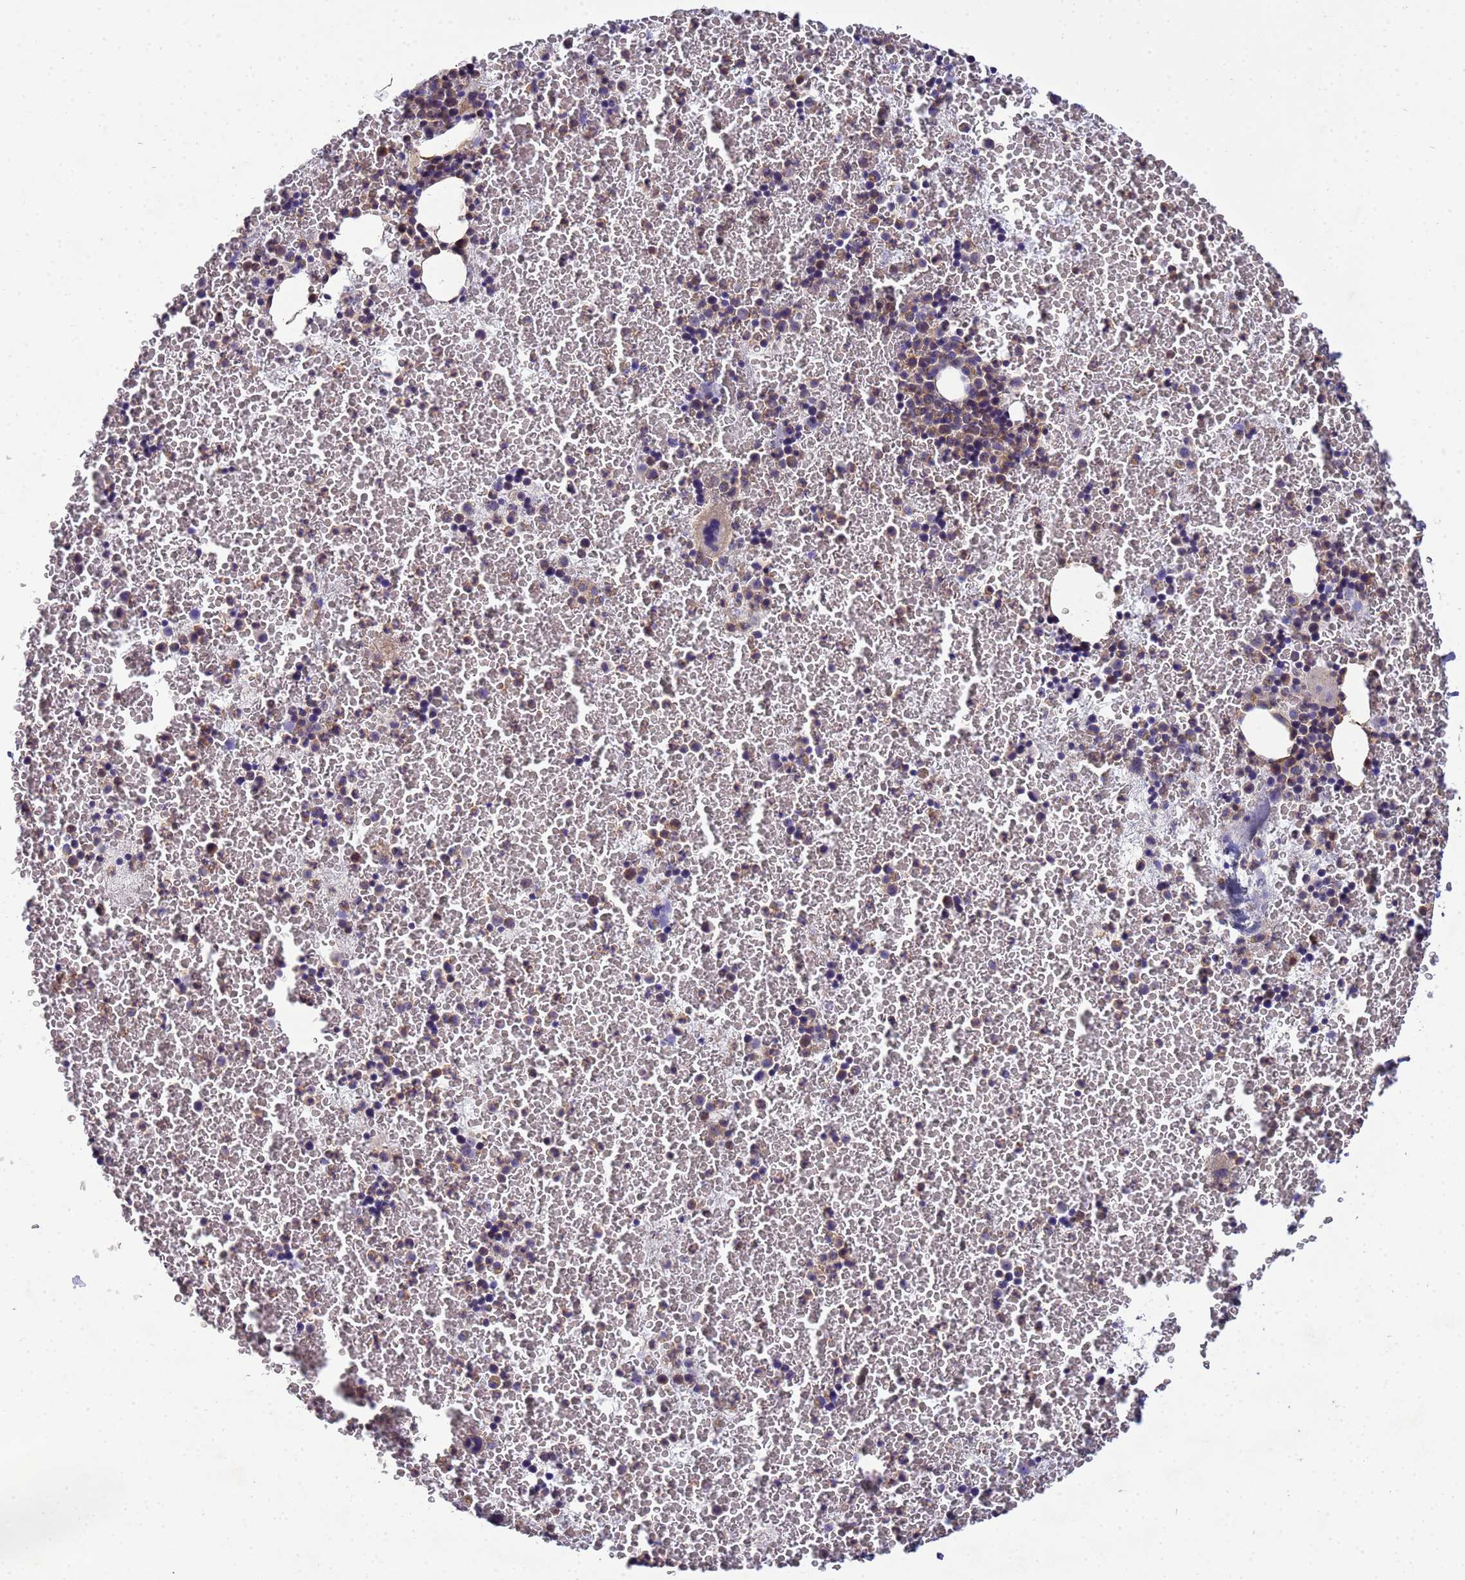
{"staining": {"intensity": "weak", "quantity": "<25%", "location": "cytoplasmic/membranous"}, "tissue": "bone marrow", "cell_type": "Hematopoietic cells", "image_type": "normal", "snomed": [{"axis": "morphology", "description": "Normal tissue, NOS"}, {"axis": "topography", "description": "Bone marrow"}], "caption": "IHC micrograph of normal bone marrow: bone marrow stained with DAB exhibits no significant protein expression in hematopoietic cells.", "gene": "CDC34", "patient": {"sex": "male", "age": 11}}